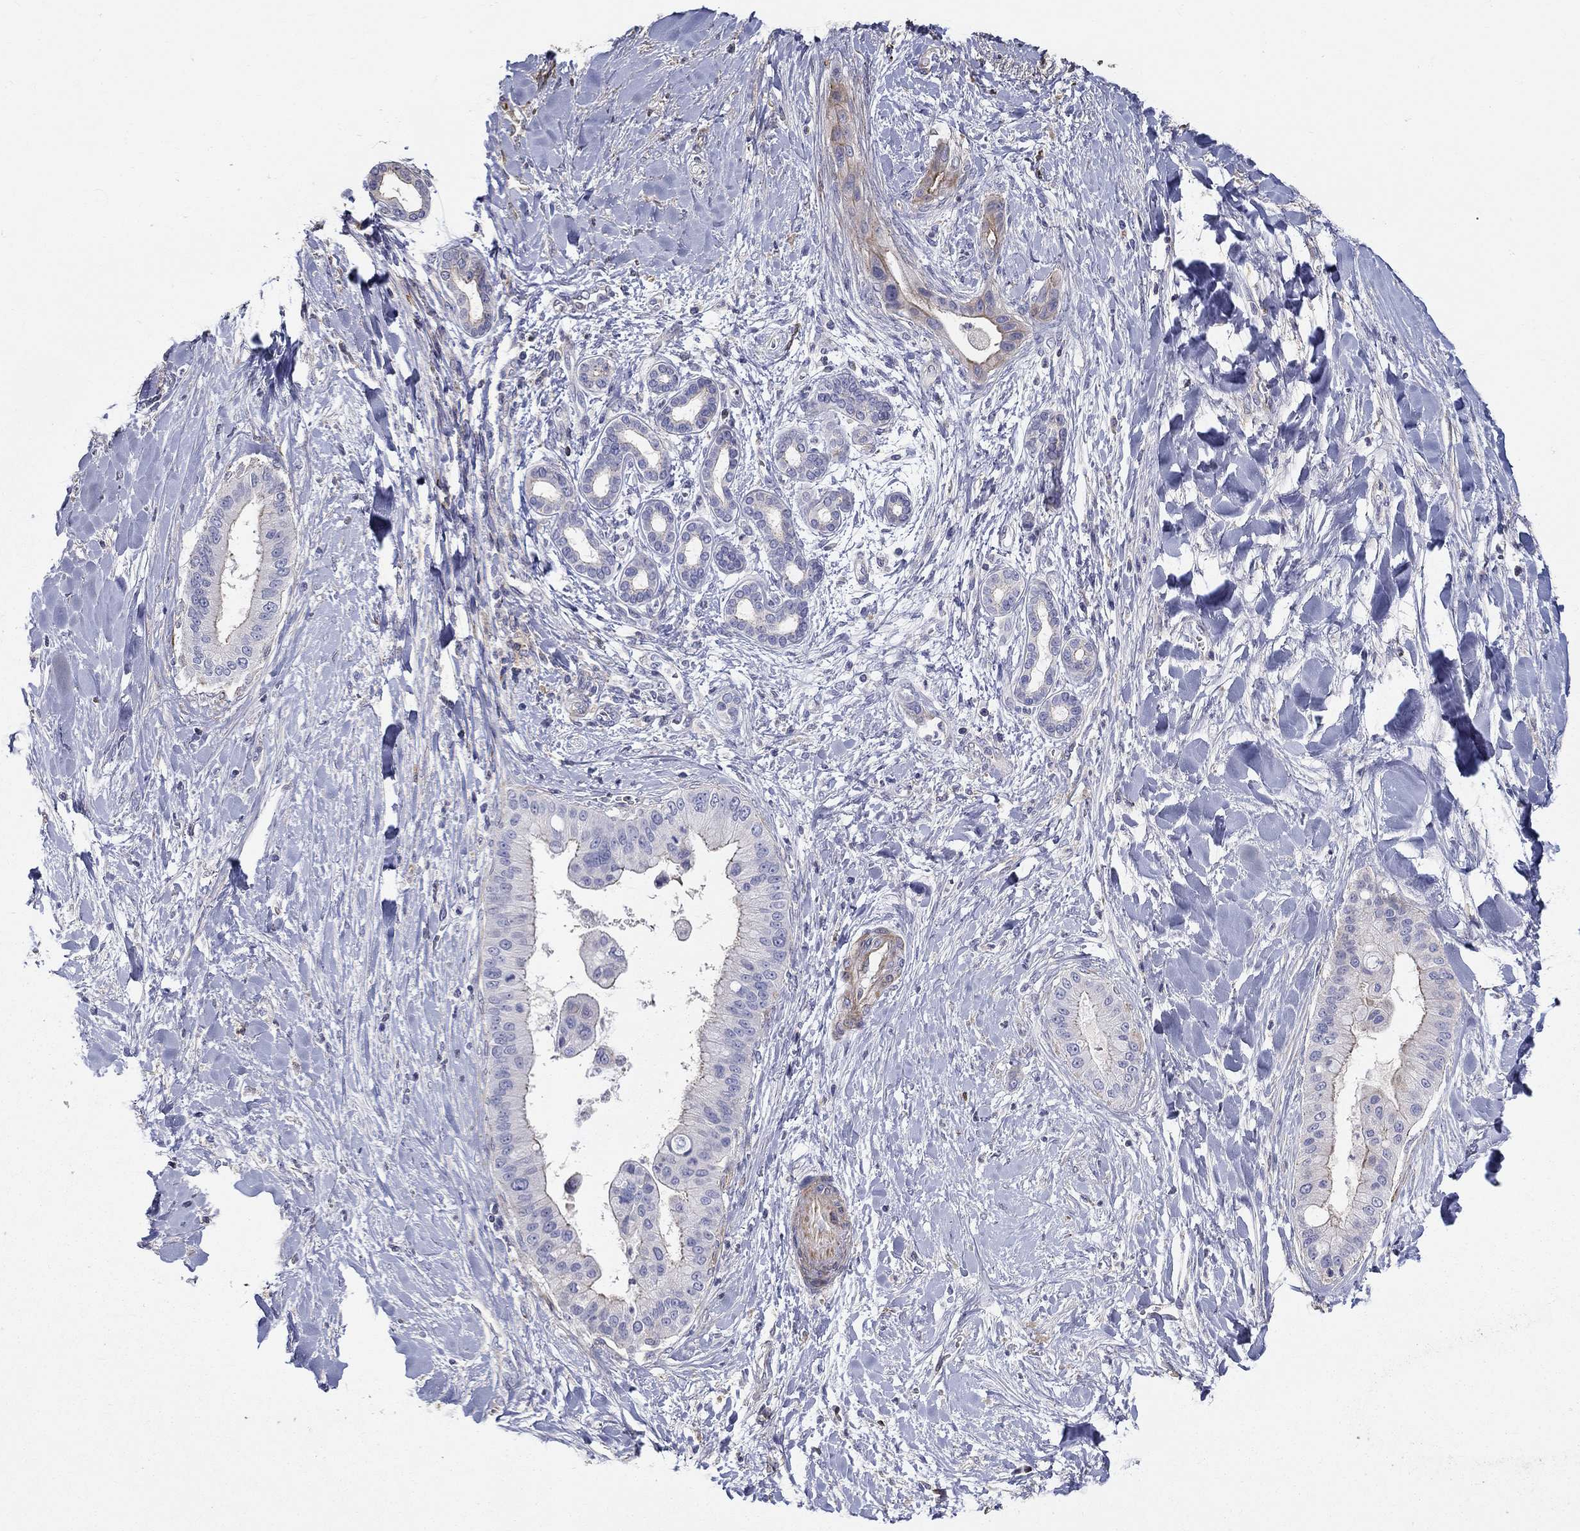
{"staining": {"intensity": "weak", "quantity": "<25%", "location": "cytoplasmic/membranous"}, "tissue": "liver cancer", "cell_type": "Tumor cells", "image_type": "cancer", "snomed": [{"axis": "morphology", "description": "Cholangiocarcinoma"}, {"axis": "topography", "description": "Liver"}], "caption": "Liver cancer was stained to show a protein in brown. There is no significant staining in tumor cells.", "gene": "NPHP1", "patient": {"sex": "female", "age": 54}}